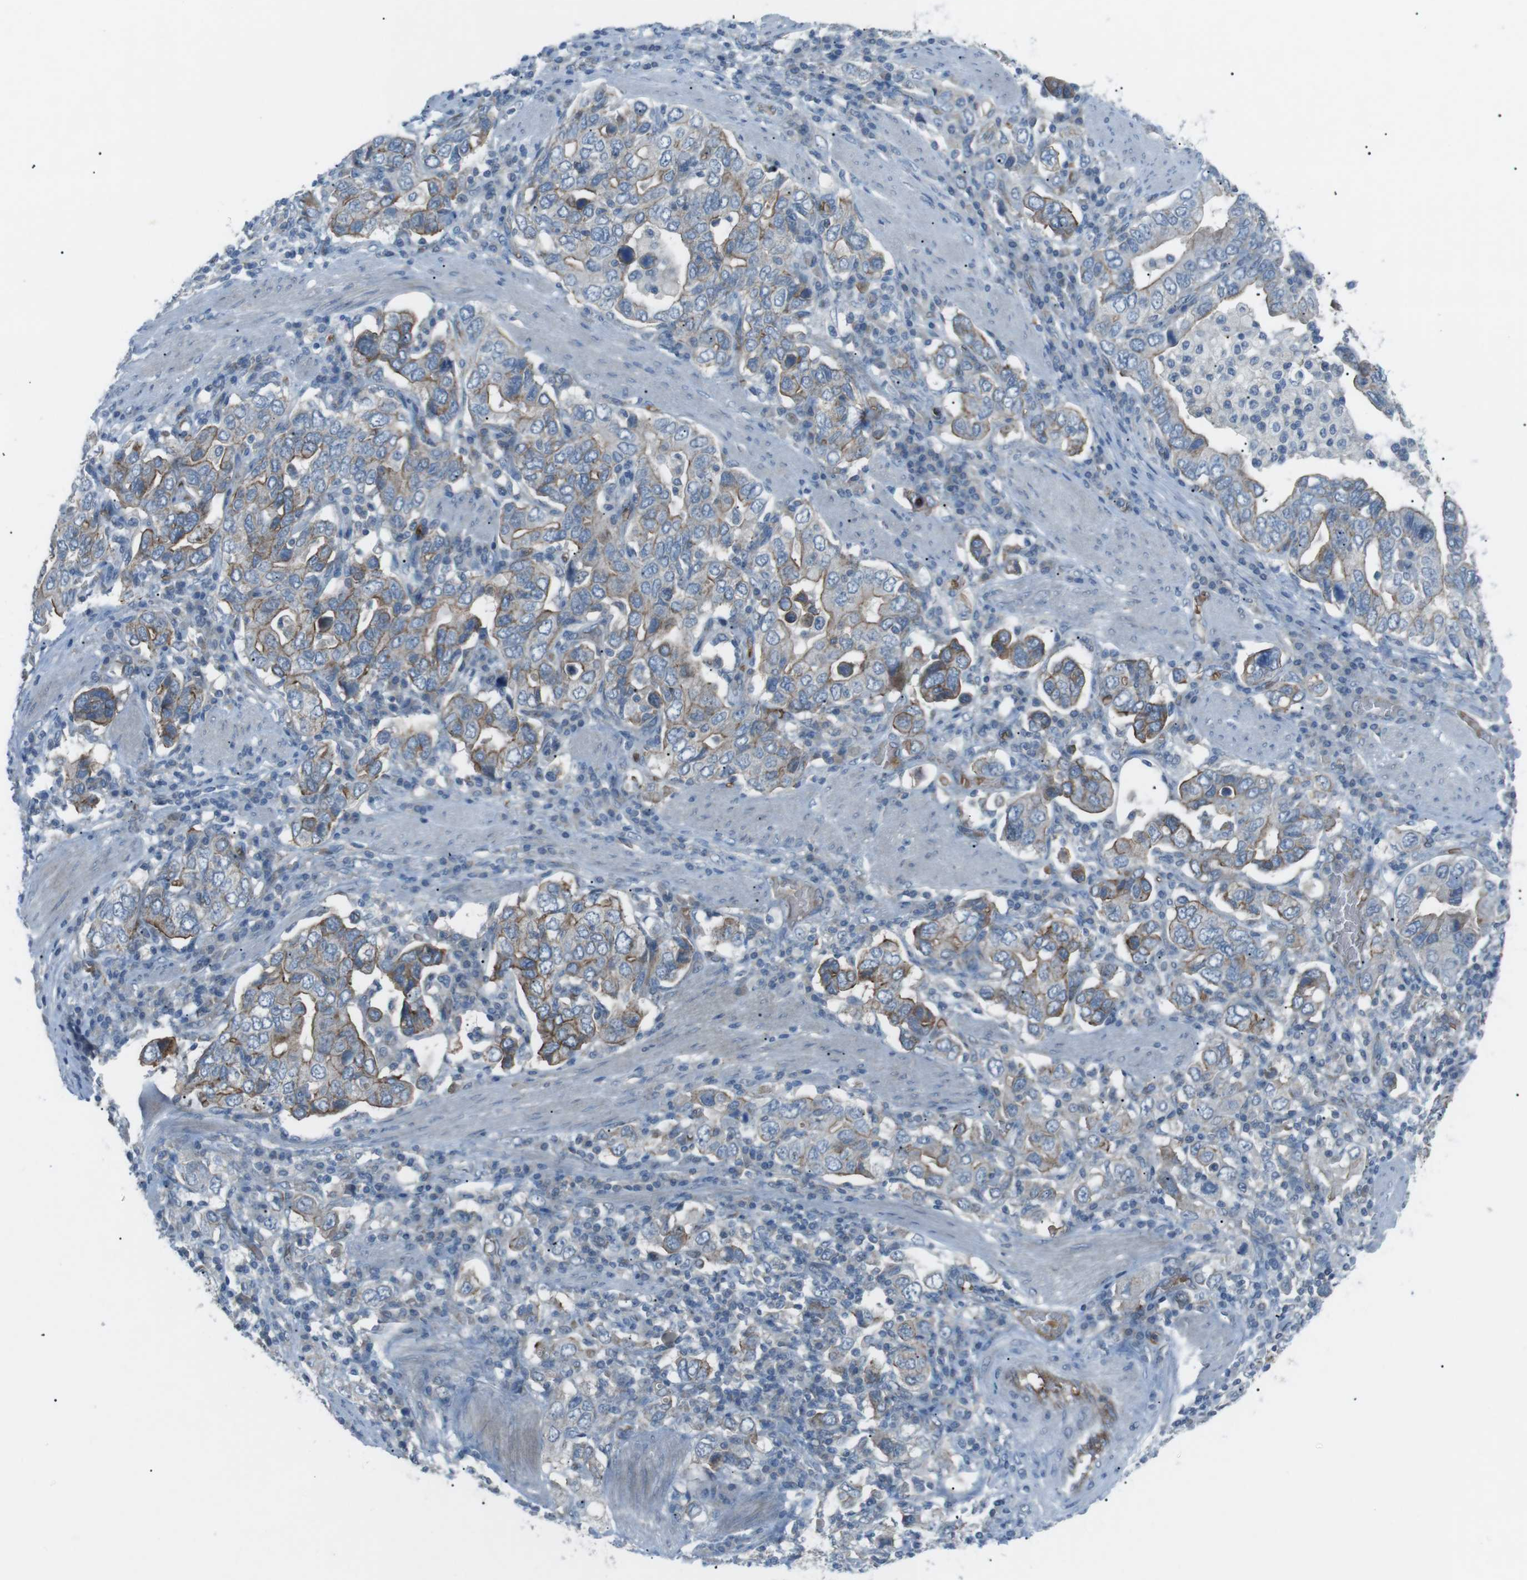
{"staining": {"intensity": "moderate", "quantity": "25%-75%", "location": "cytoplasmic/membranous"}, "tissue": "stomach cancer", "cell_type": "Tumor cells", "image_type": "cancer", "snomed": [{"axis": "morphology", "description": "Adenocarcinoma, NOS"}, {"axis": "topography", "description": "Stomach, upper"}], "caption": "Moderate cytoplasmic/membranous staining for a protein is appreciated in approximately 25%-75% of tumor cells of stomach cancer (adenocarcinoma) using IHC.", "gene": "SPTA1", "patient": {"sex": "male", "age": 62}}